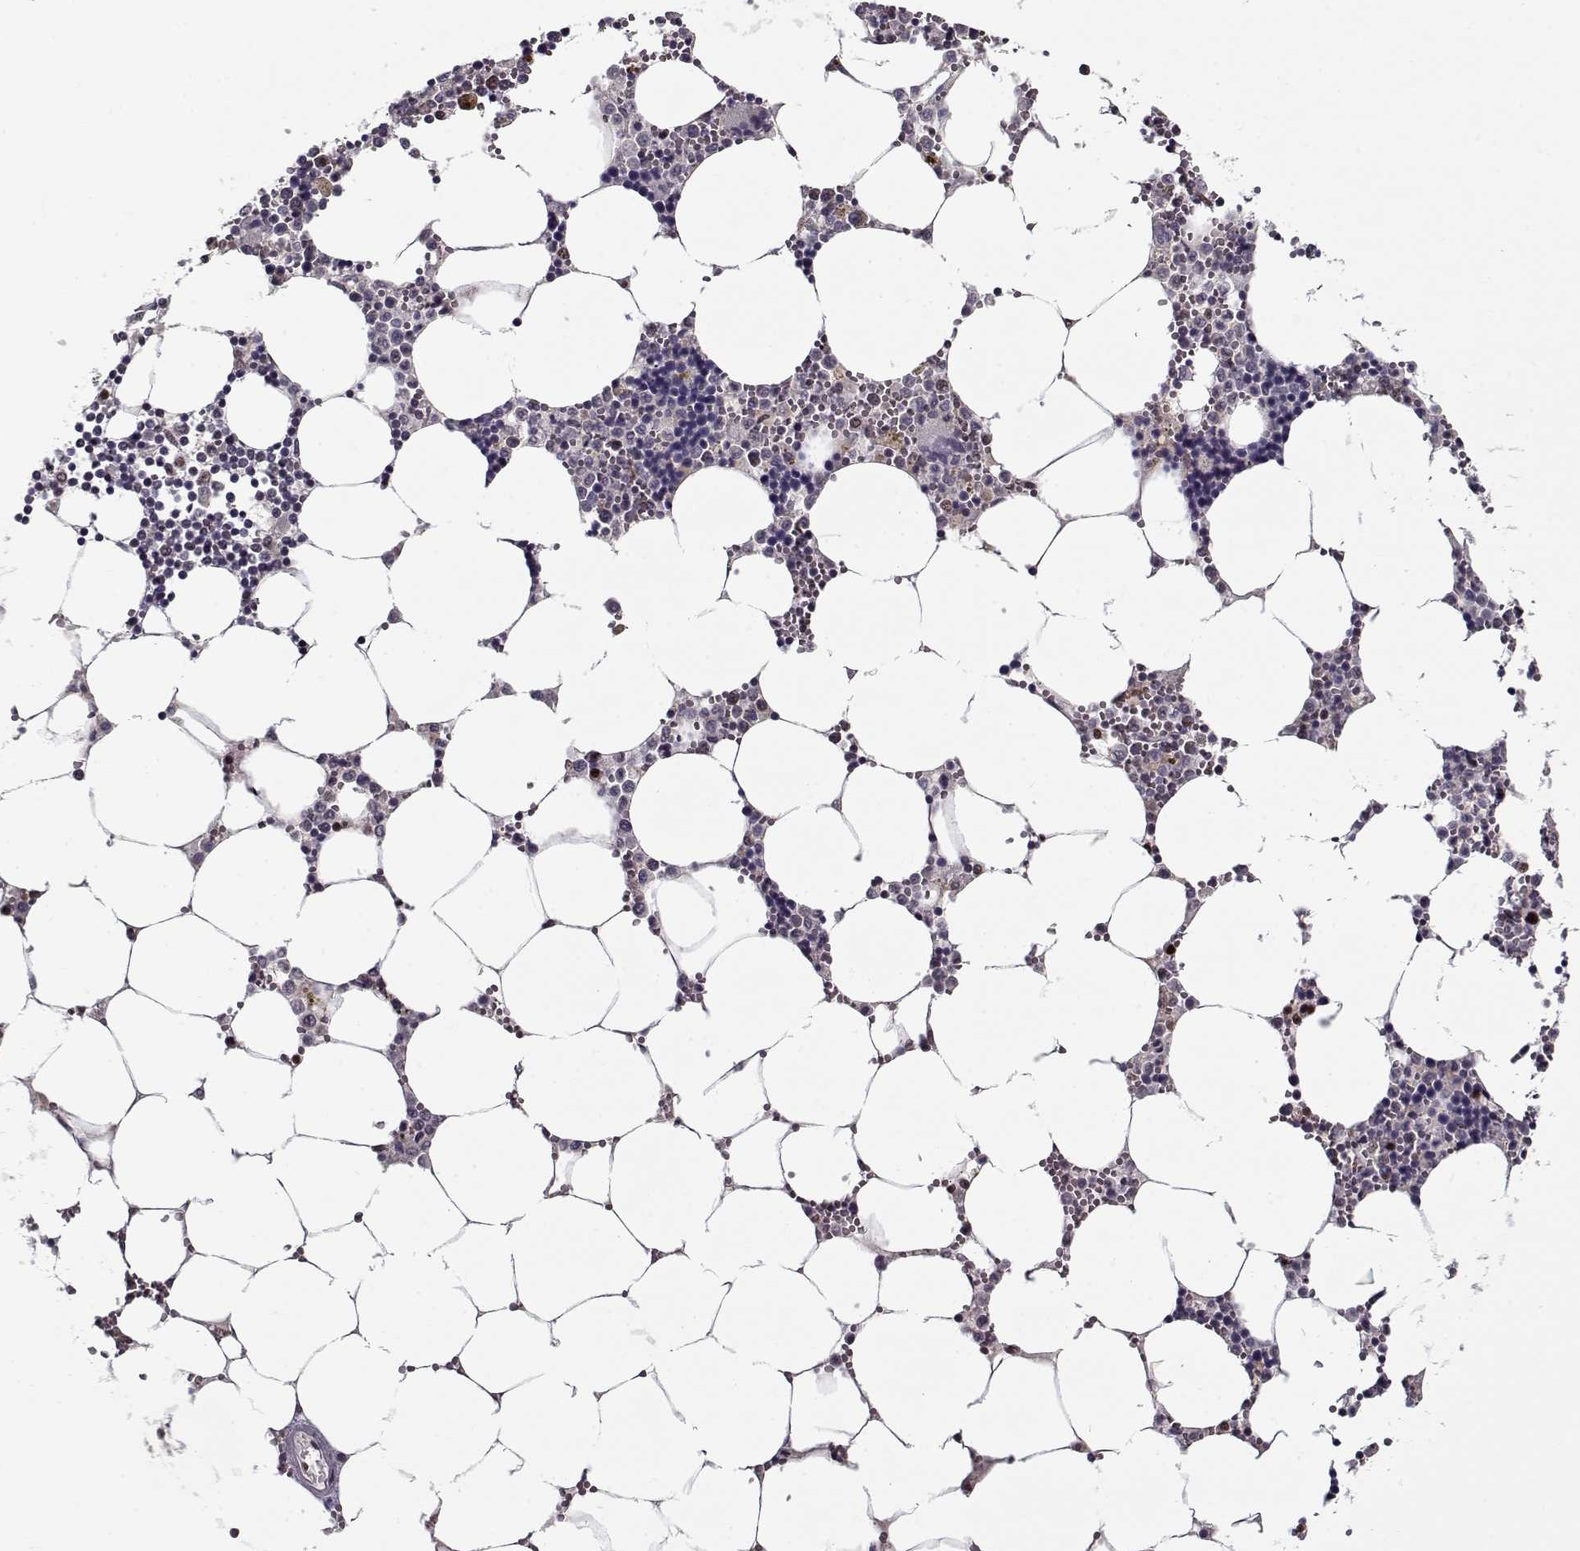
{"staining": {"intensity": "moderate", "quantity": "<25%", "location": "nuclear"}, "tissue": "bone marrow", "cell_type": "Hematopoietic cells", "image_type": "normal", "snomed": [{"axis": "morphology", "description": "Normal tissue, NOS"}, {"axis": "topography", "description": "Bone marrow"}], "caption": "Brown immunohistochemical staining in normal bone marrow displays moderate nuclear expression in about <25% of hematopoietic cells.", "gene": "PRMT1", "patient": {"sex": "male", "age": 54}}